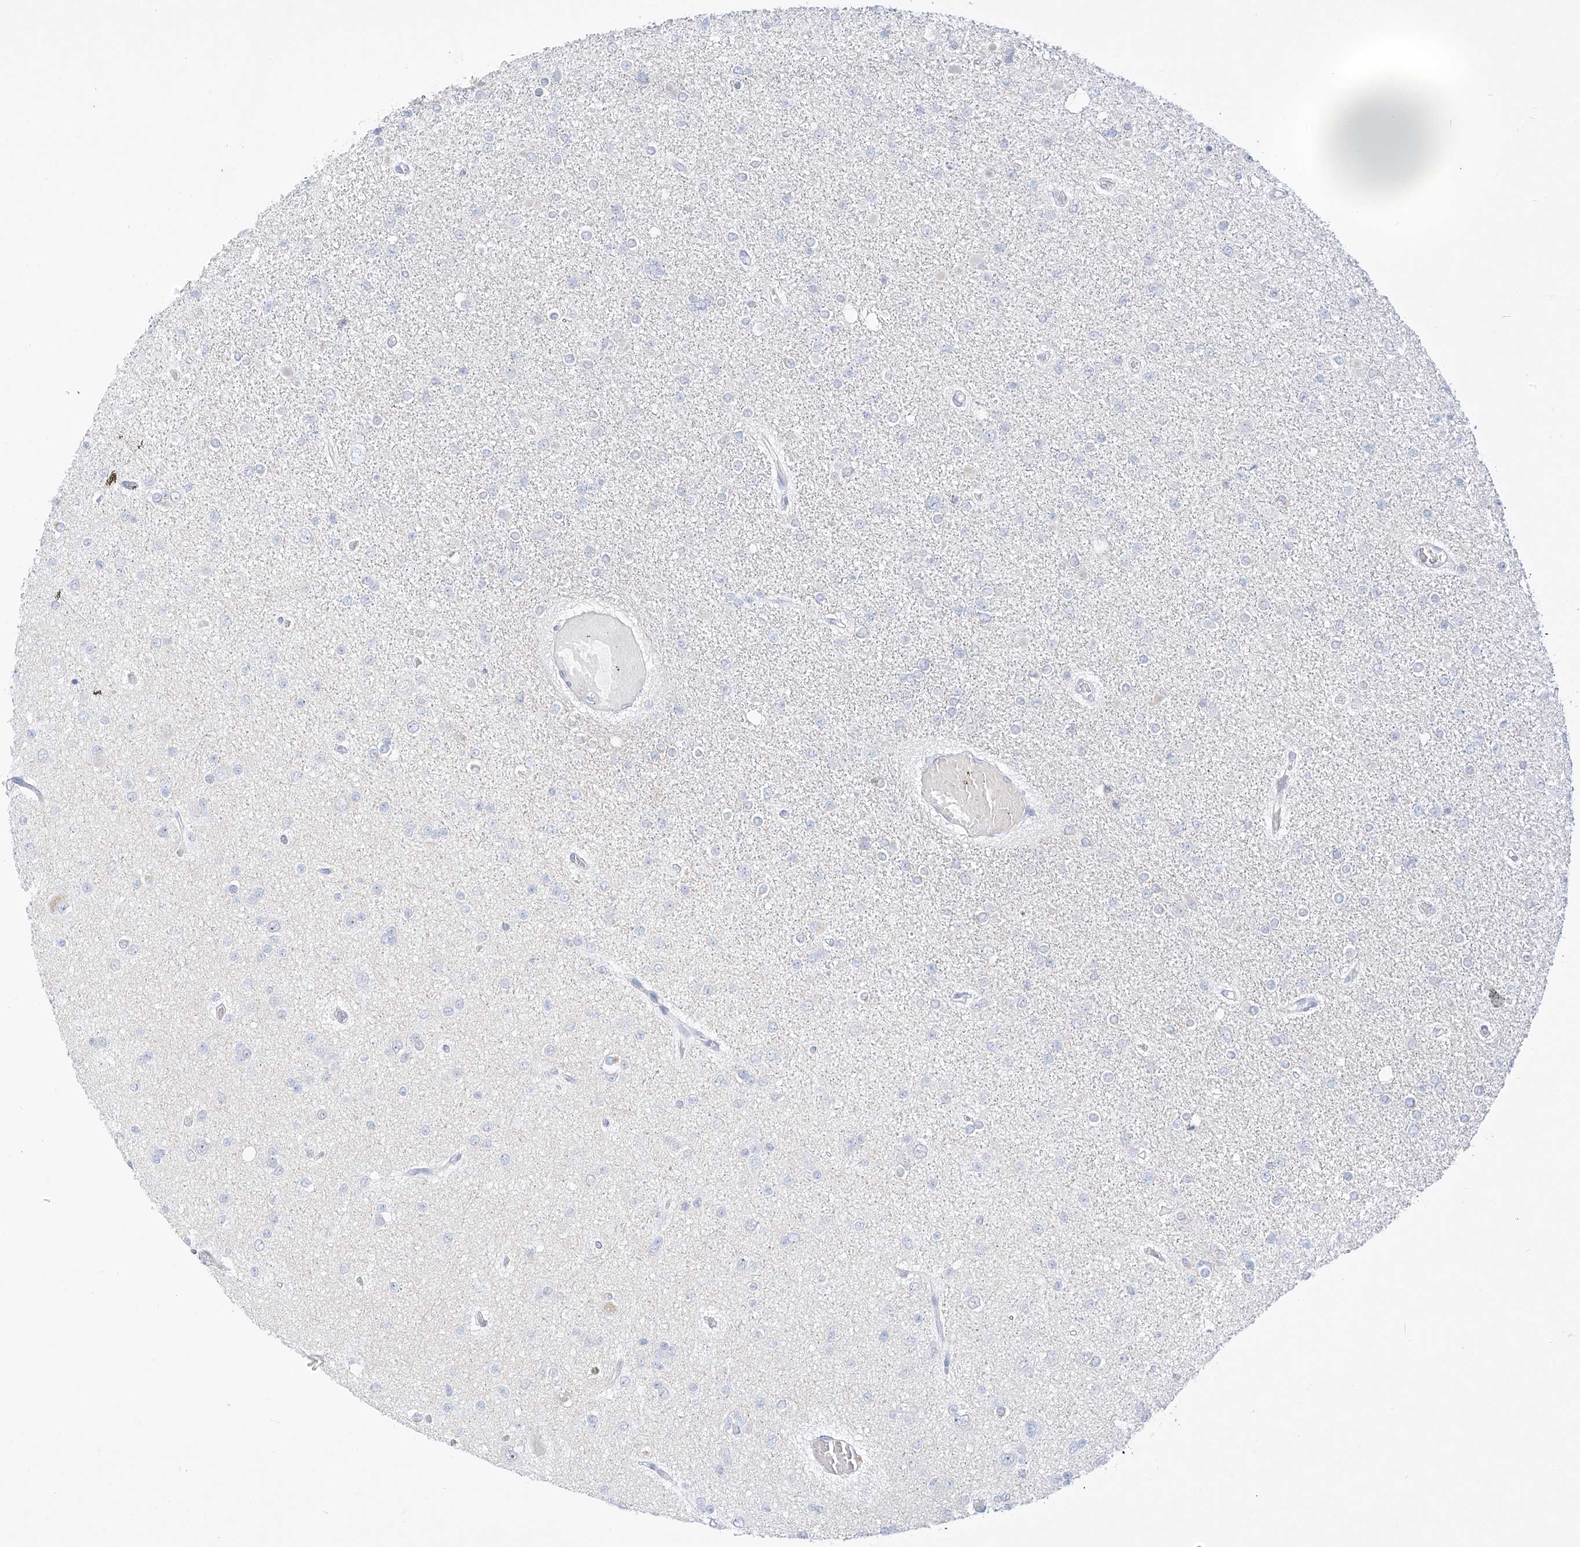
{"staining": {"intensity": "negative", "quantity": "none", "location": "none"}, "tissue": "glioma", "cell_type": "Tumor cells", "image_type": "cancer", "snomed": [{"axis": "morphology", "description": "Glioma, malignant, Low grade"}, {"axis": "topography", "description": "Brain"}], "caption": "High magnification brightfield microscopy of malignant glioma (low-grade) stained with DAB (brown) and counterstained with hematoxylin (blue): tumor cells show no significant staining.", "gene": "ST3GAL5", "patient": {"sex": "female", "age": 22}}